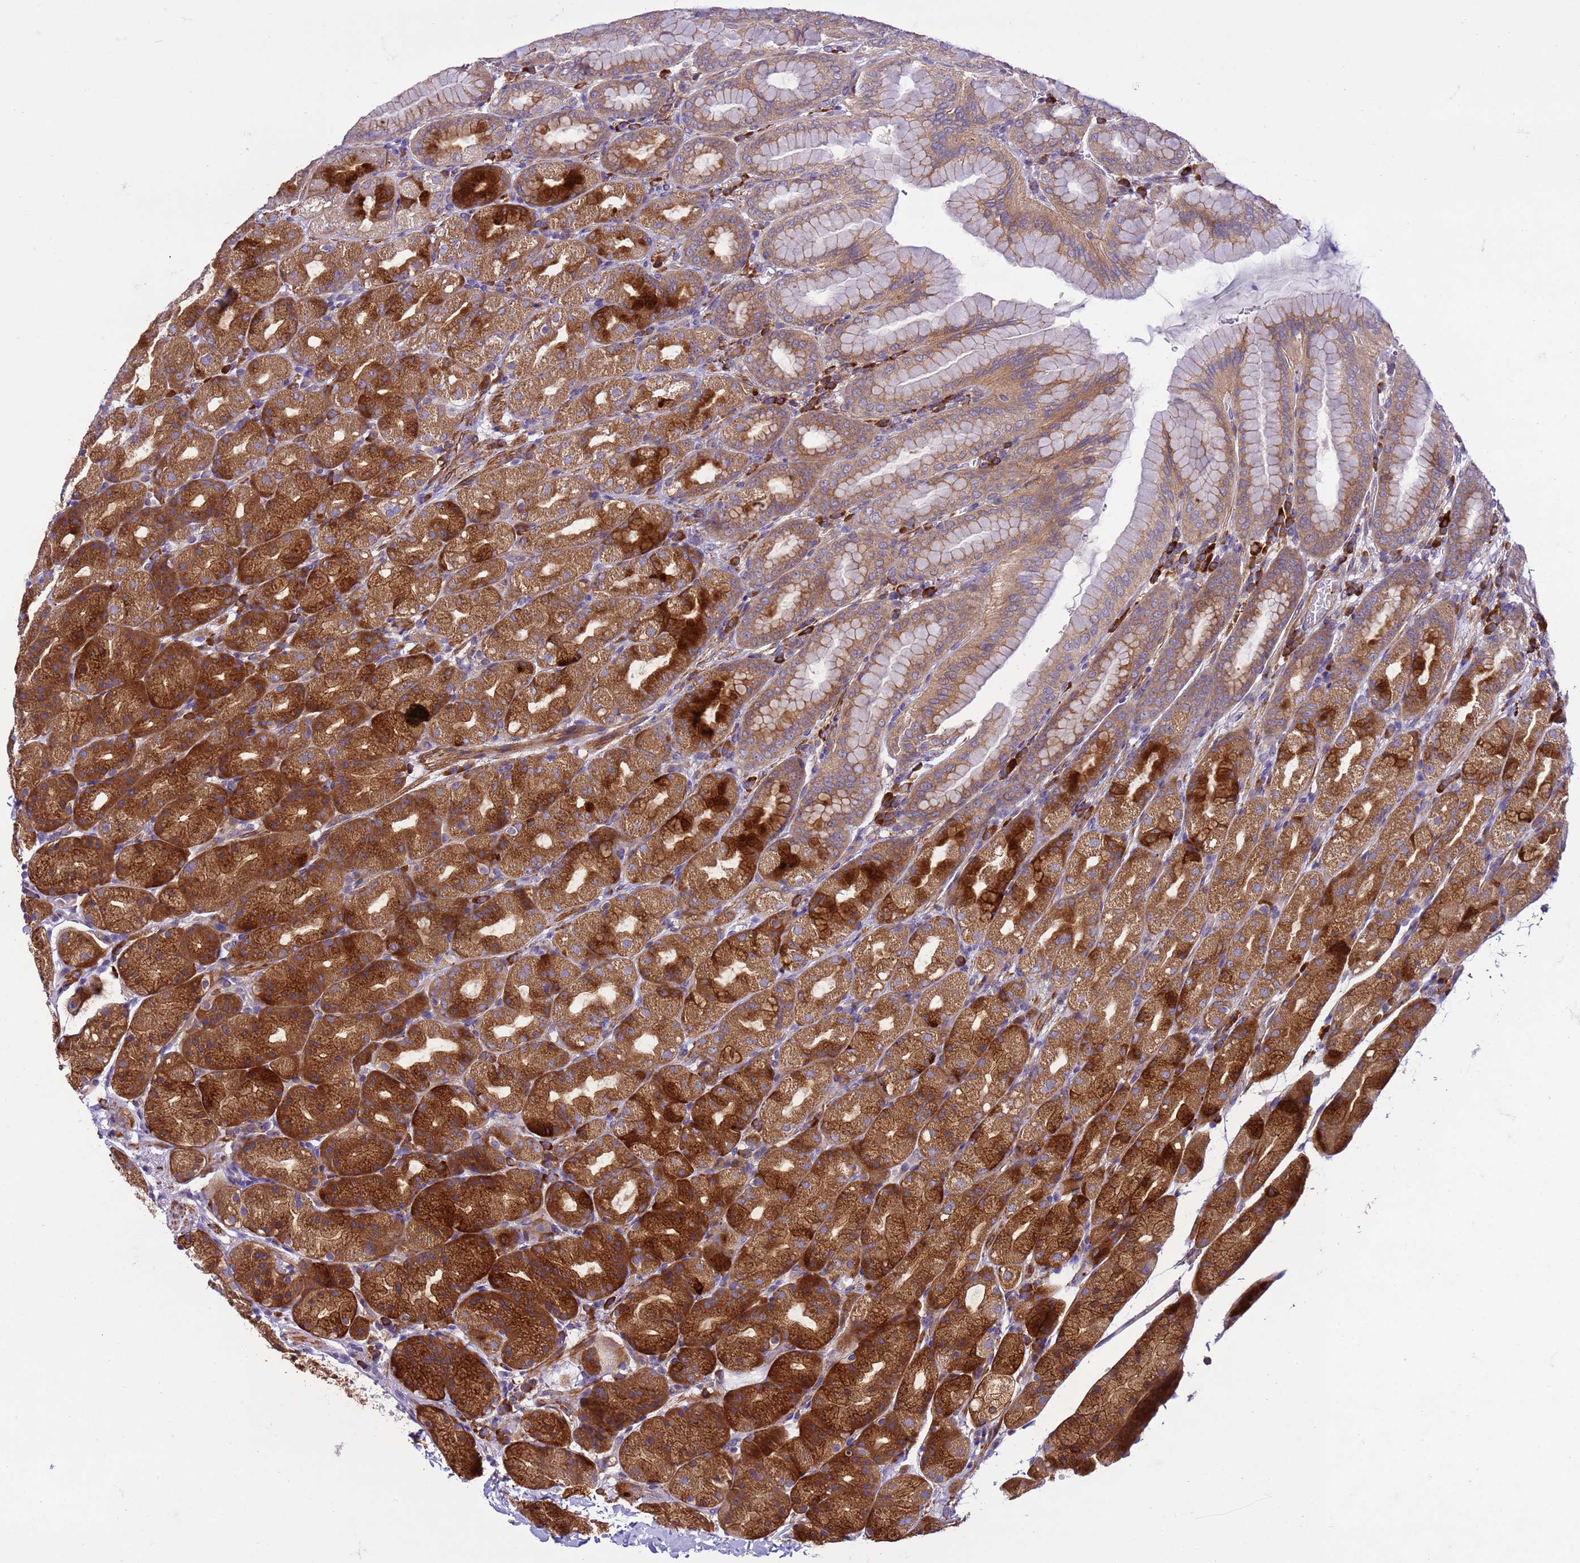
{"staining": {"intensity": "strong", "quantity": ">75%", "location": "cytoplasmic/membranous"}, "tissue": "stomach", "cell_type": "Glandular cells", "image_type": "normal", "snomed": [{"axis": "morphology", "description": "Normal tissue, NOS"}, {"axis": "topography", "description": "Stomach, upper"}, {"axis": "topography", "description": "Stomach"}], "caption": "Protein staining reveals strong cytoplasmic/membranous staining in approximately >75% of glandular cells in normal stomach.", "gene": "GEN1", "patient": {"sex": "male", "age": 68}}